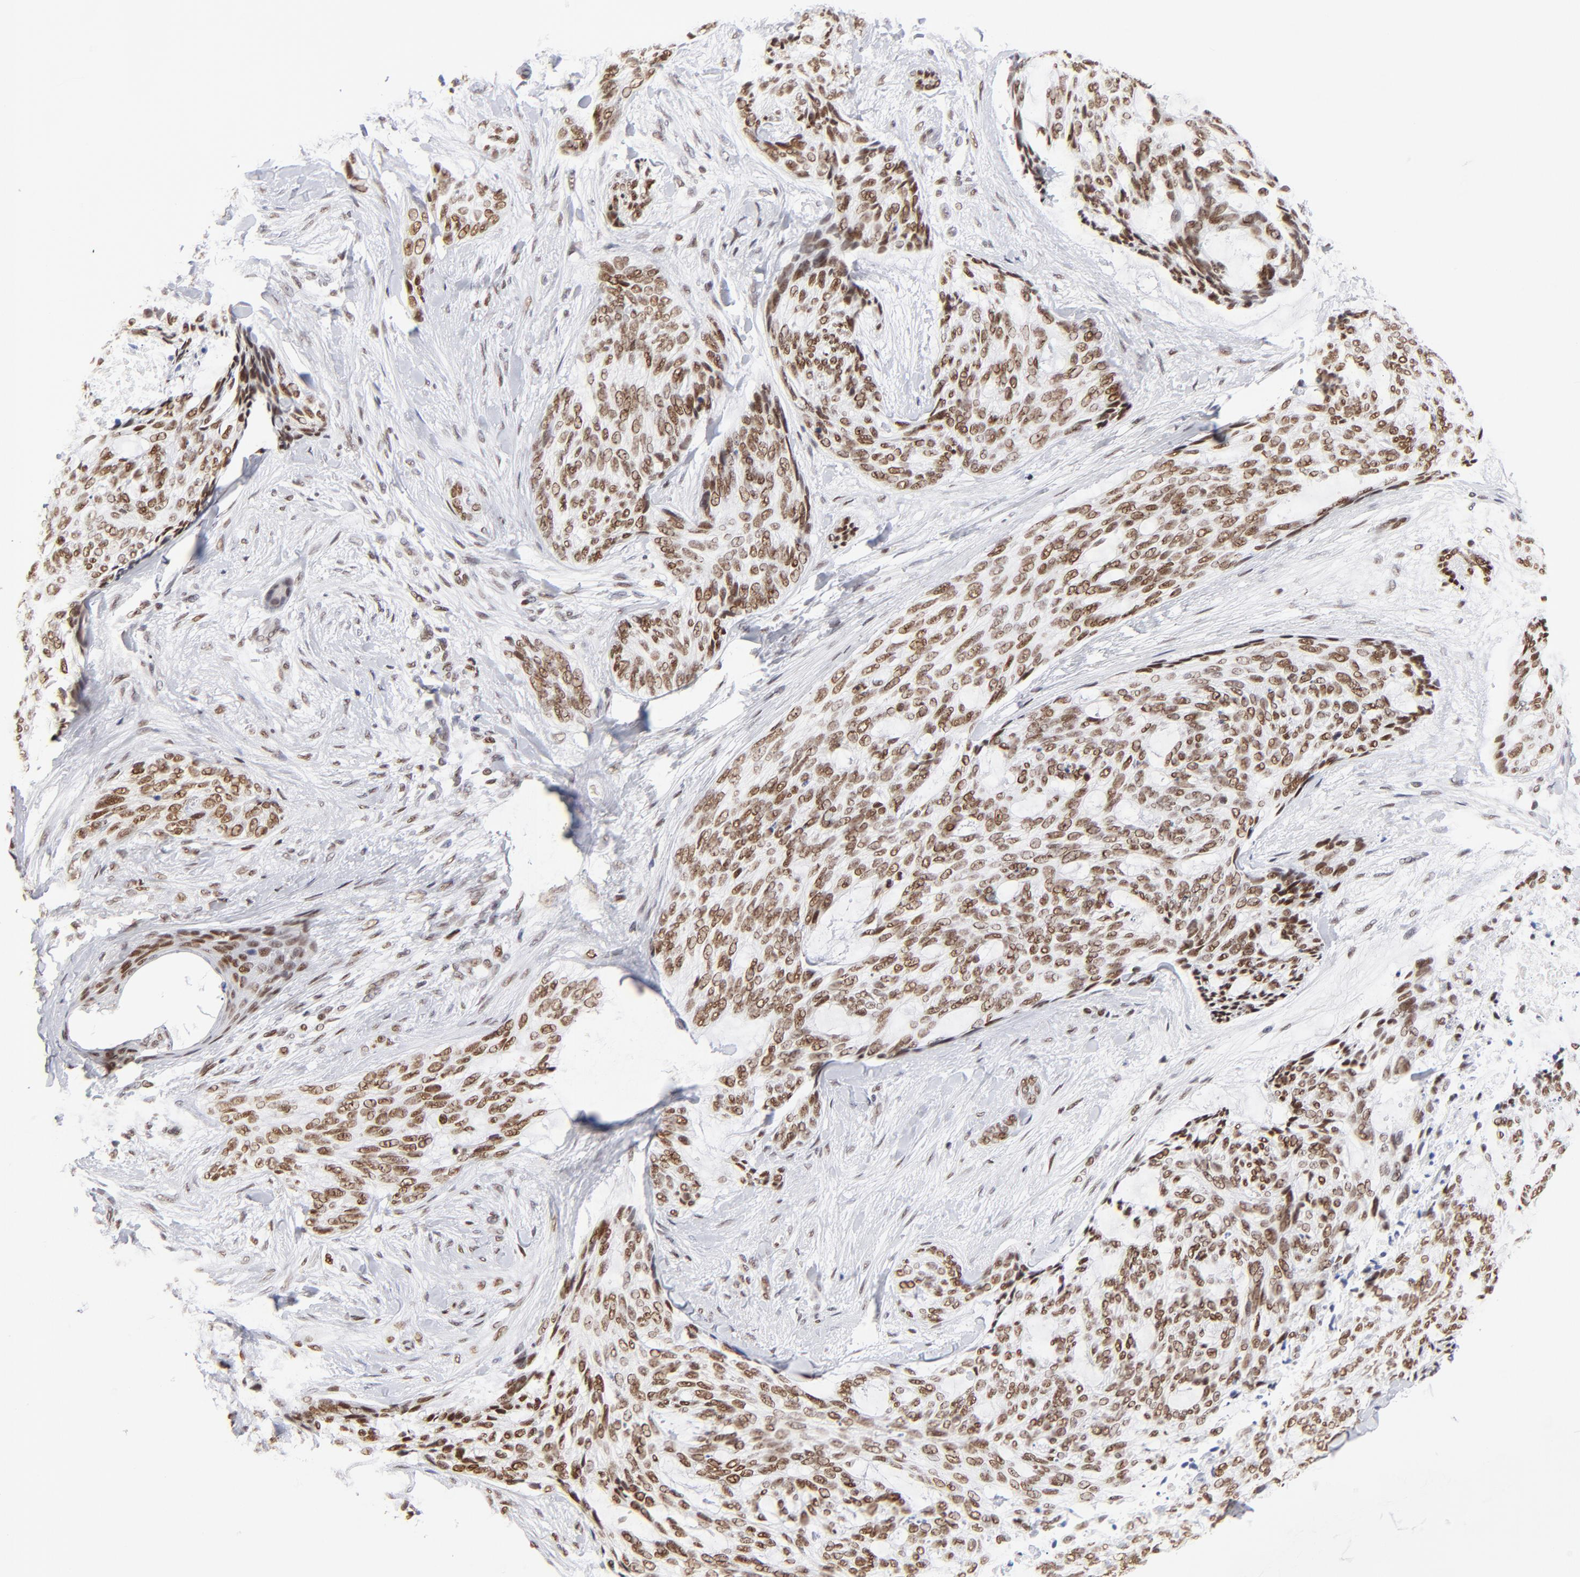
{"staining": {"intensity": "strong", "quantity": ">75%", "location": "nuclear"}, "tissue": "skin cancer", "cell_type": "Tumor cells", "image_type": "cancer", "snomed": [{"axis": "morphology", "description": "Normal tissue, NOS"}, {"axis": "morphology", "description": "Basal cell carcinoma"}, {"axis": "topography", "description": "Skin"}], "caption": "Protein analysis of skin basal cell carcinoma tissue shows strong nuclear expression in about >75% of tumor cells.", "gene": "ZMYM3", "patient": {"sex": "female", "age": 71}}